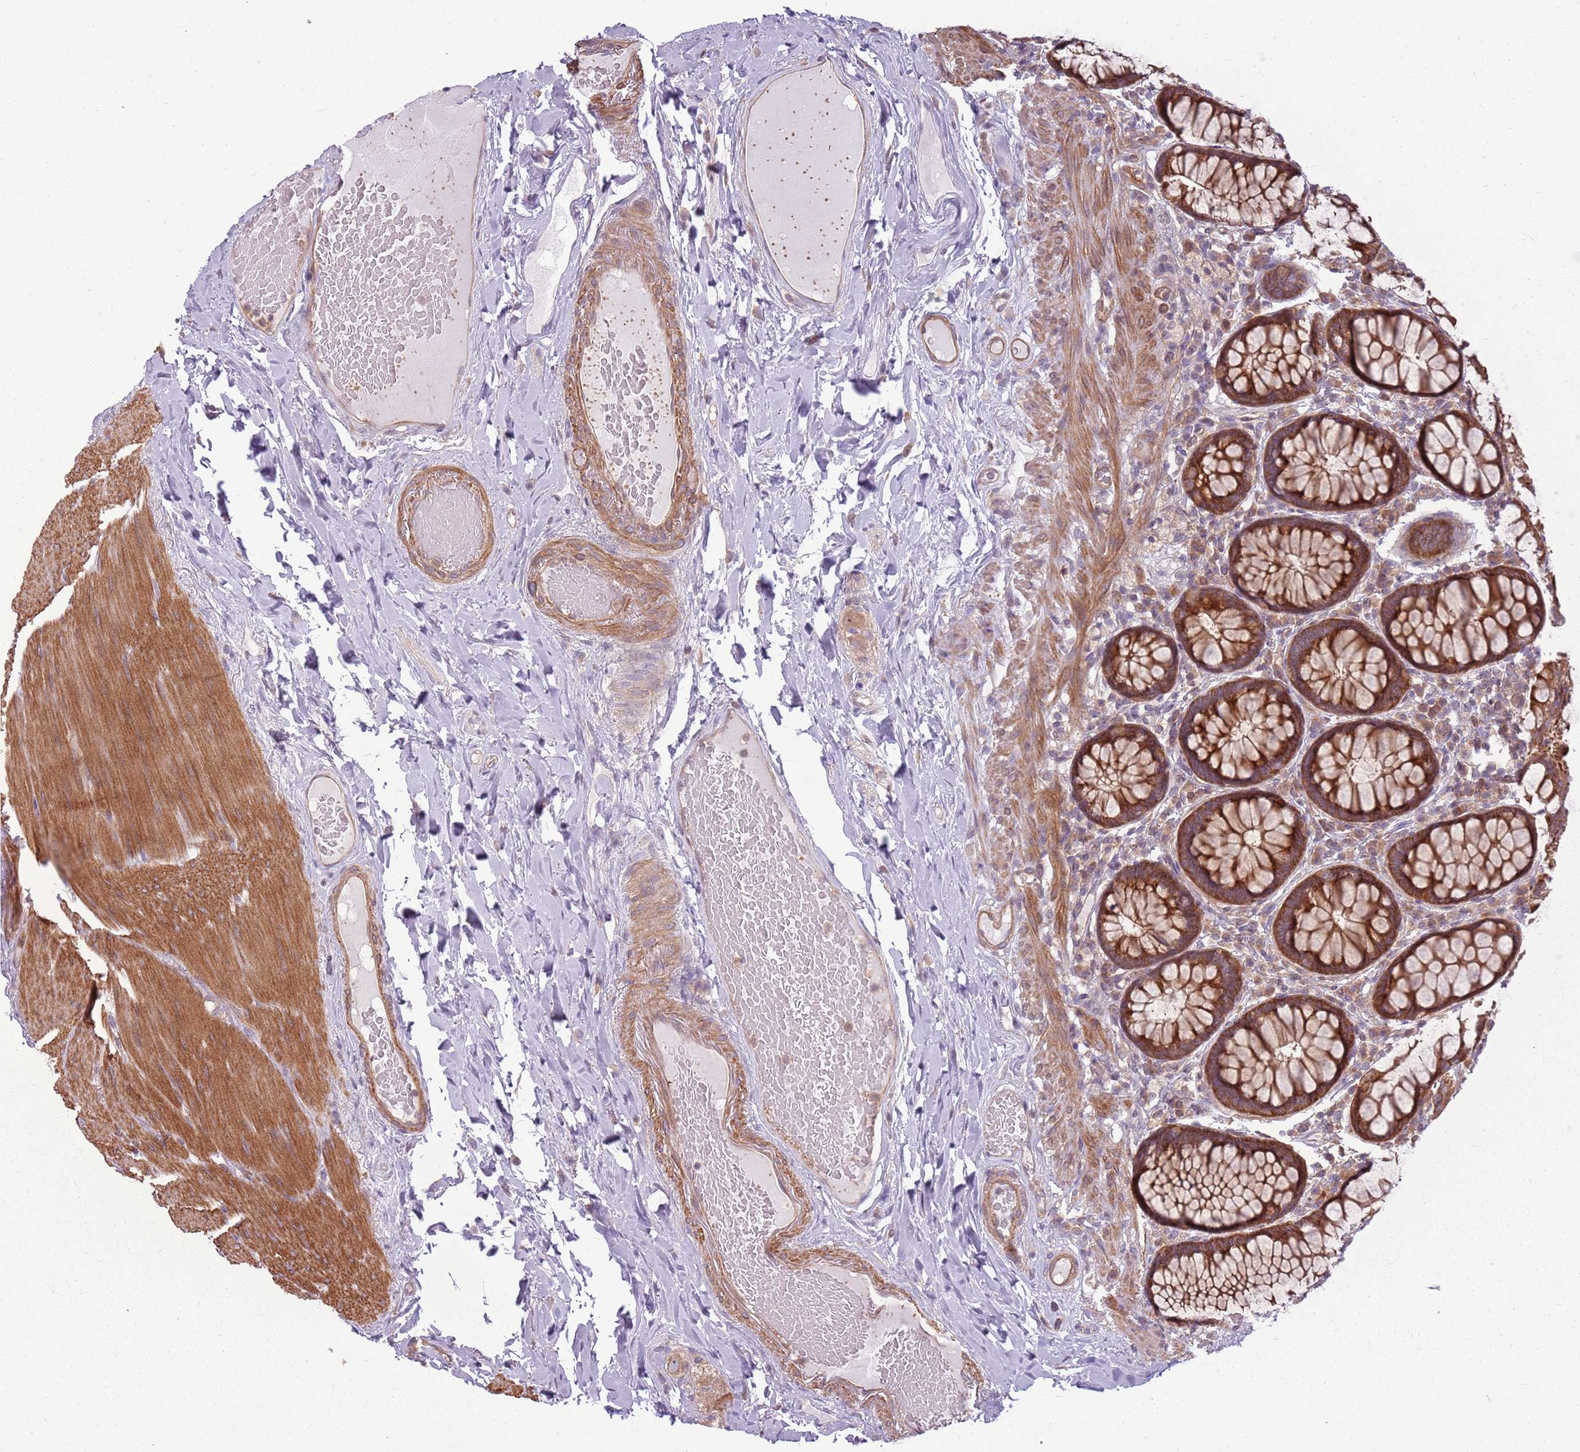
{"staining": {"intensity": "strong", "quantity": ">75%", "location": "cytoplasmic/membranous"}, "tissue": "rectum", "cell_type": "Glandular cells", "image_type": "normal", "snomed": [{"axis": "morphology", "description": "Normal tissue, NOS"}, {"axis": "topography", "description": "Rectum"}], "caption": "Immunohistochemical staining of normal human rectum shows >75% levels of strong cytoplasmic/membranous protein staining in about >75% of glandular cells. The staining is performed using DAB (3,3'-diaminobenzidine) brown chromogen to label protein expression. The nuclei are counter-stained blue using hematoxylin.", "gene": "RPL21", "patient": {"sex": "male", "age": 83}}